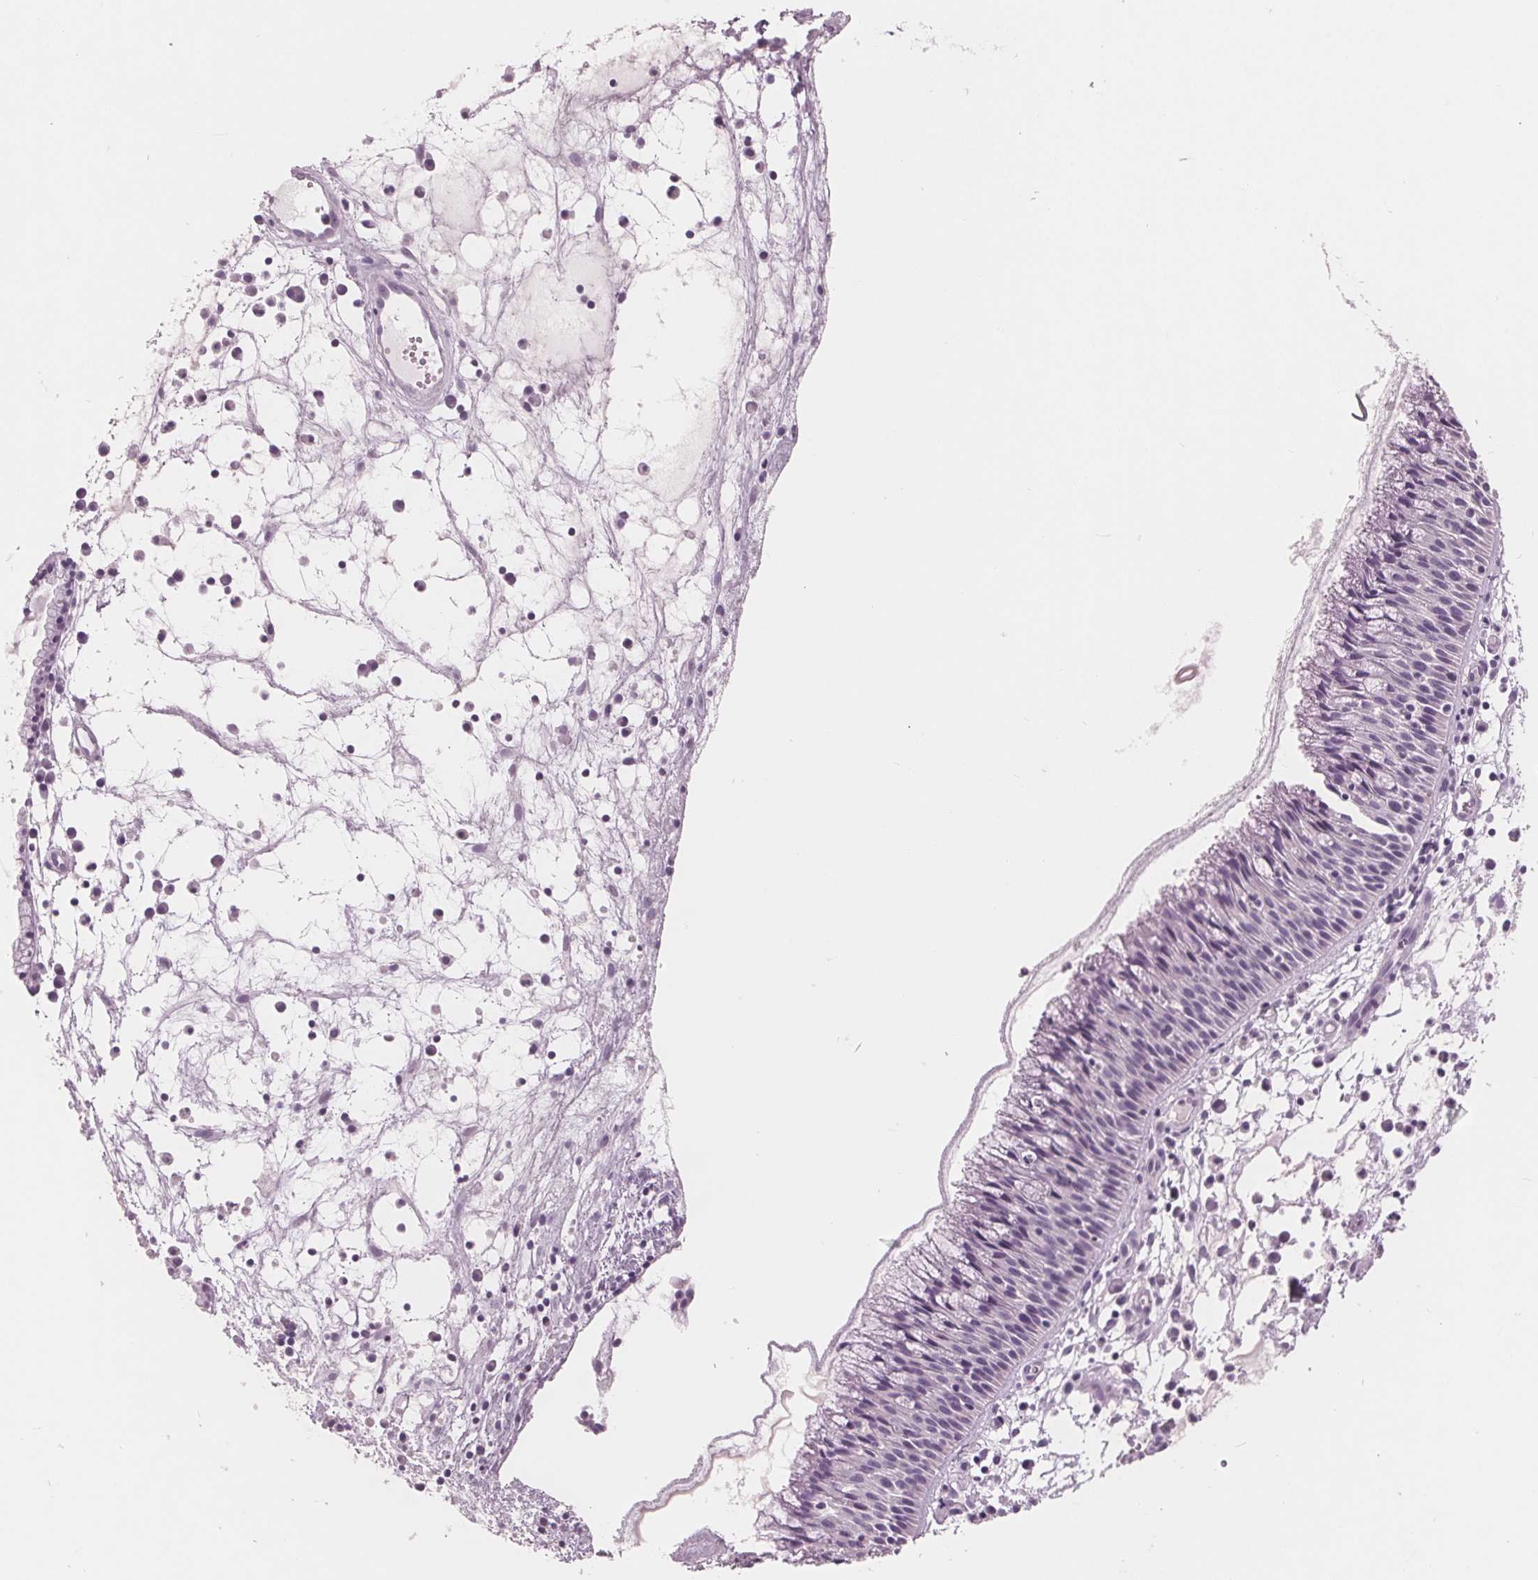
{"staining": {"intensity": "negative", "quantity": "none", "location": "none"}, "tissue": "nasopharynx", "cell_type": "Respiratory epithelial cells", "image_type": "normal", "snomed": [{"axis": "morphology", "description": "Normal tissue, NOS"}, {"axis": "topography", "description": "Nasopharynx"}], "caption": "Histopathology image shows no protein positivity in respiratory epithelial cells of benign nasopharynx.", "gene": "AMBP", "patient": {"sex": "male", "age": 31}}